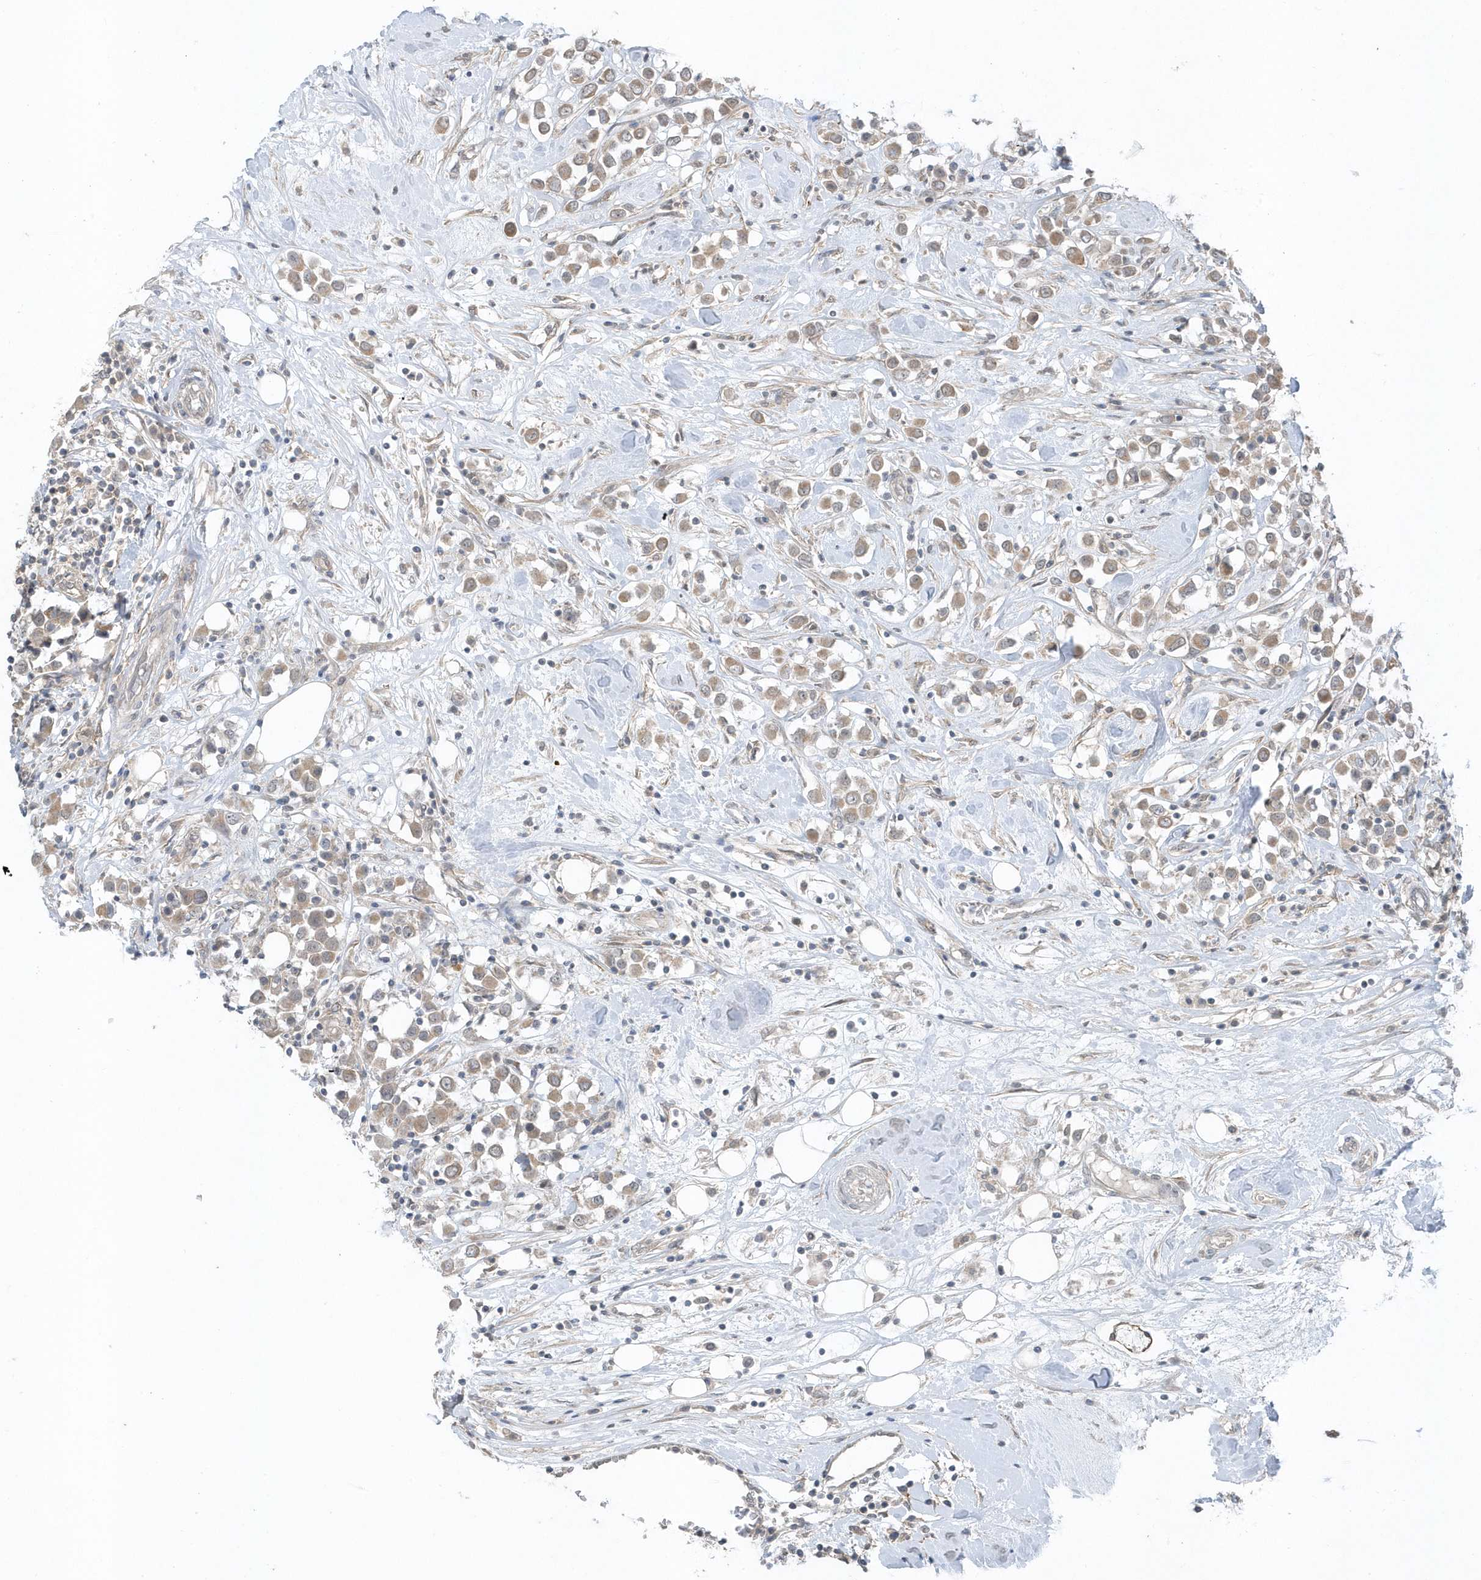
{"staining": {"intensity": "moderate", "quantity": ">75%", "location": "cytoplasmic/membranous"}, "tissue": "breast cancer", "cell_type": "Tumor cells", "image_type": "cancer", "snomed": [{"axis": "morphology", "description": "Duct carcinoma"}, {"axis": "topography", "description": "Breast"}], "caption": "IHC photomicrograph of neoplastic tissue: human breast cancer stained using IHC displays medium levels of moderate protein expression localized specifically in the cytoplasmic/membranous of tumor cells, appearing as a cytoplasmic/membranous brown color.", "gene": "PARD3B", "patient": {"sex": "female", "age": 61}}